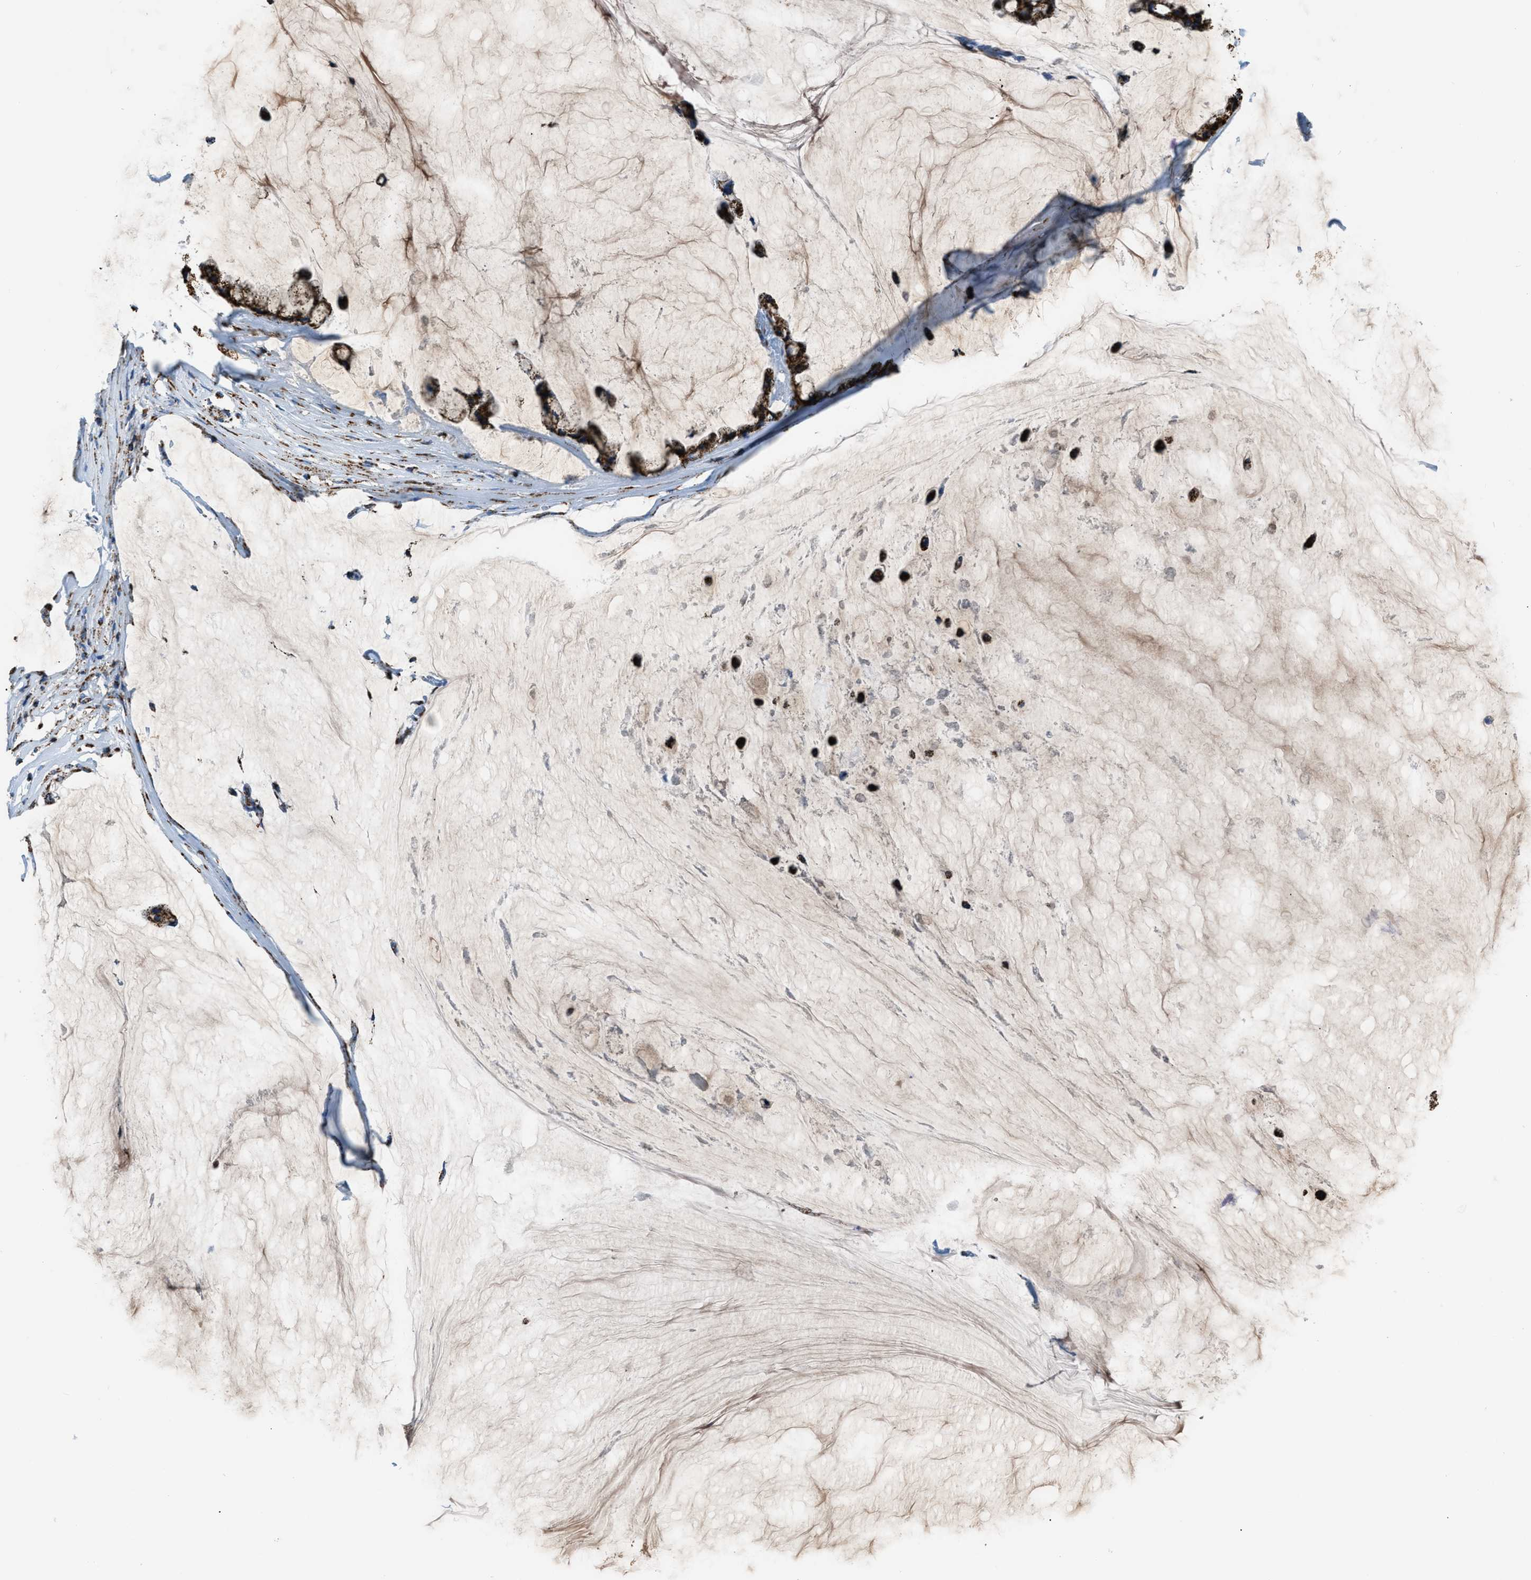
{"staining": {"intensity": "strong", "quantity": ">75%", "location": "cytoplasmic/membranous"}, "tissue": "ovarian cancer", "cell_type": "Tumor cells", "image_type": "cancer", "snomed": [{"axis": "morphology", "description": "Cystadenocarcinoma, mucinous, NOS"}, {"axis": "topography", "description": "Ovary"}], "caption": "IHC of ovarian cancer displays high levels of strong cytoplasmic/membranous expression in approximately >75% of tumor cells. (DAB IHC, brown staining for protein, blue staining for nuclei).", "gene": "ETFB", "patient": {"sex": "female", "age": 39}}